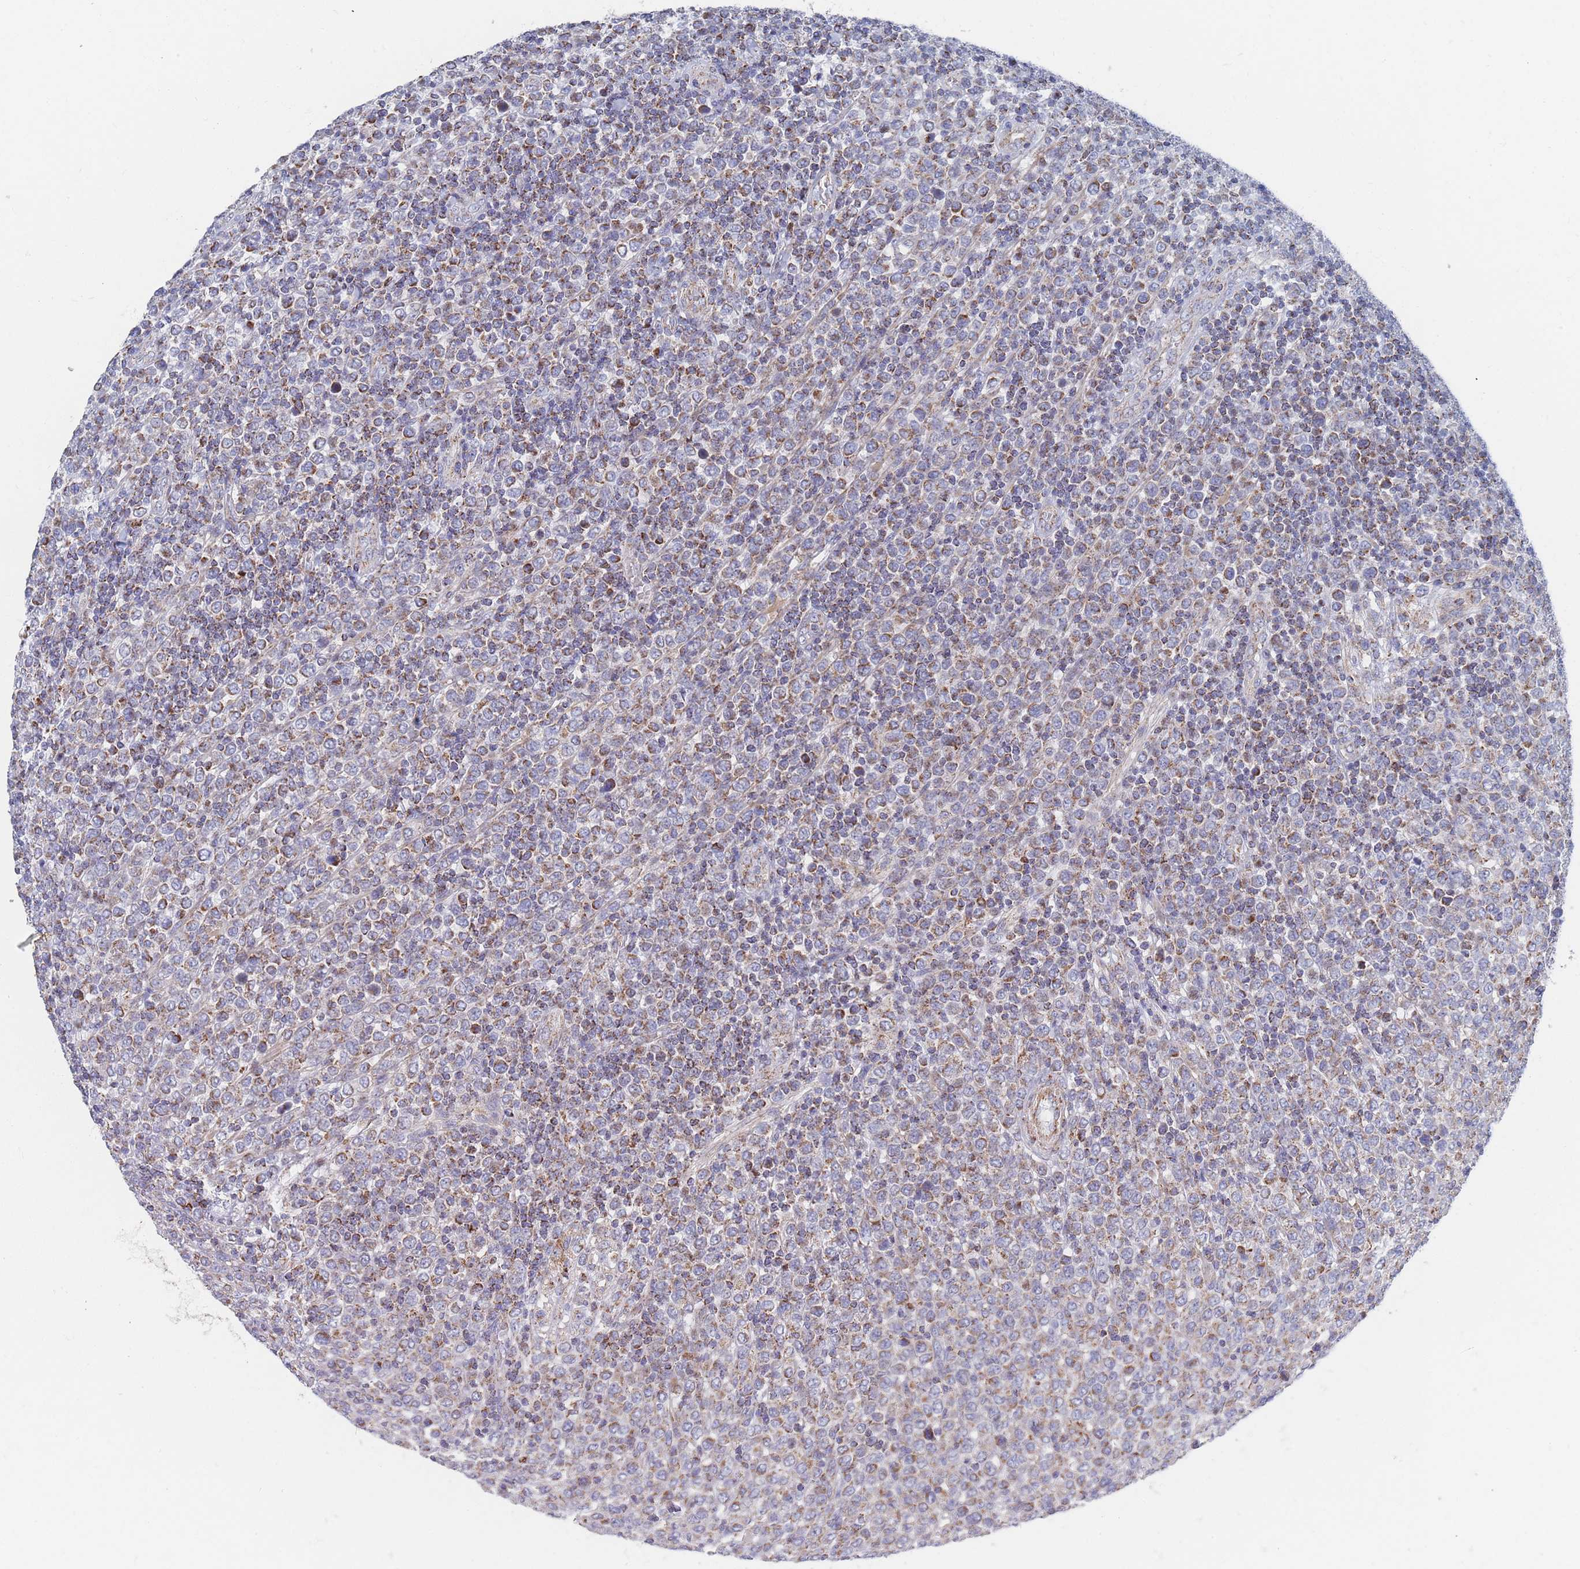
{"staining": {"intensity": "moderate", "quantity": "25%-75%", "location": "cytoplasmic/membranous"}, "tissue": "lymphoma", "cell_type": "Tumor cells", "image_type": "cancer", "snomed": [{"axis": "morphology", "description": "Malignant lymphoma, non-Hodgkin's type, High grade"}, {"axis": "topography", "description": "Soft tissue"}], "caption": "Immunohistochemical staining of malignant lymphoma, non-Hodgkin's type (high-grade) demonstrates medium levels of moderate cytoplasmic/membranous protein staining in about 25%-75% of tumor cells. The staining was performed using DAB (3,3'-diaminobenzidine) to visualize the protein expression in brown, while the nuclei were stained in blue with hematoxylin (Magnification: 20x).", "gene": "IKZF4", "patient": {"sex": "female", "age": 56}}